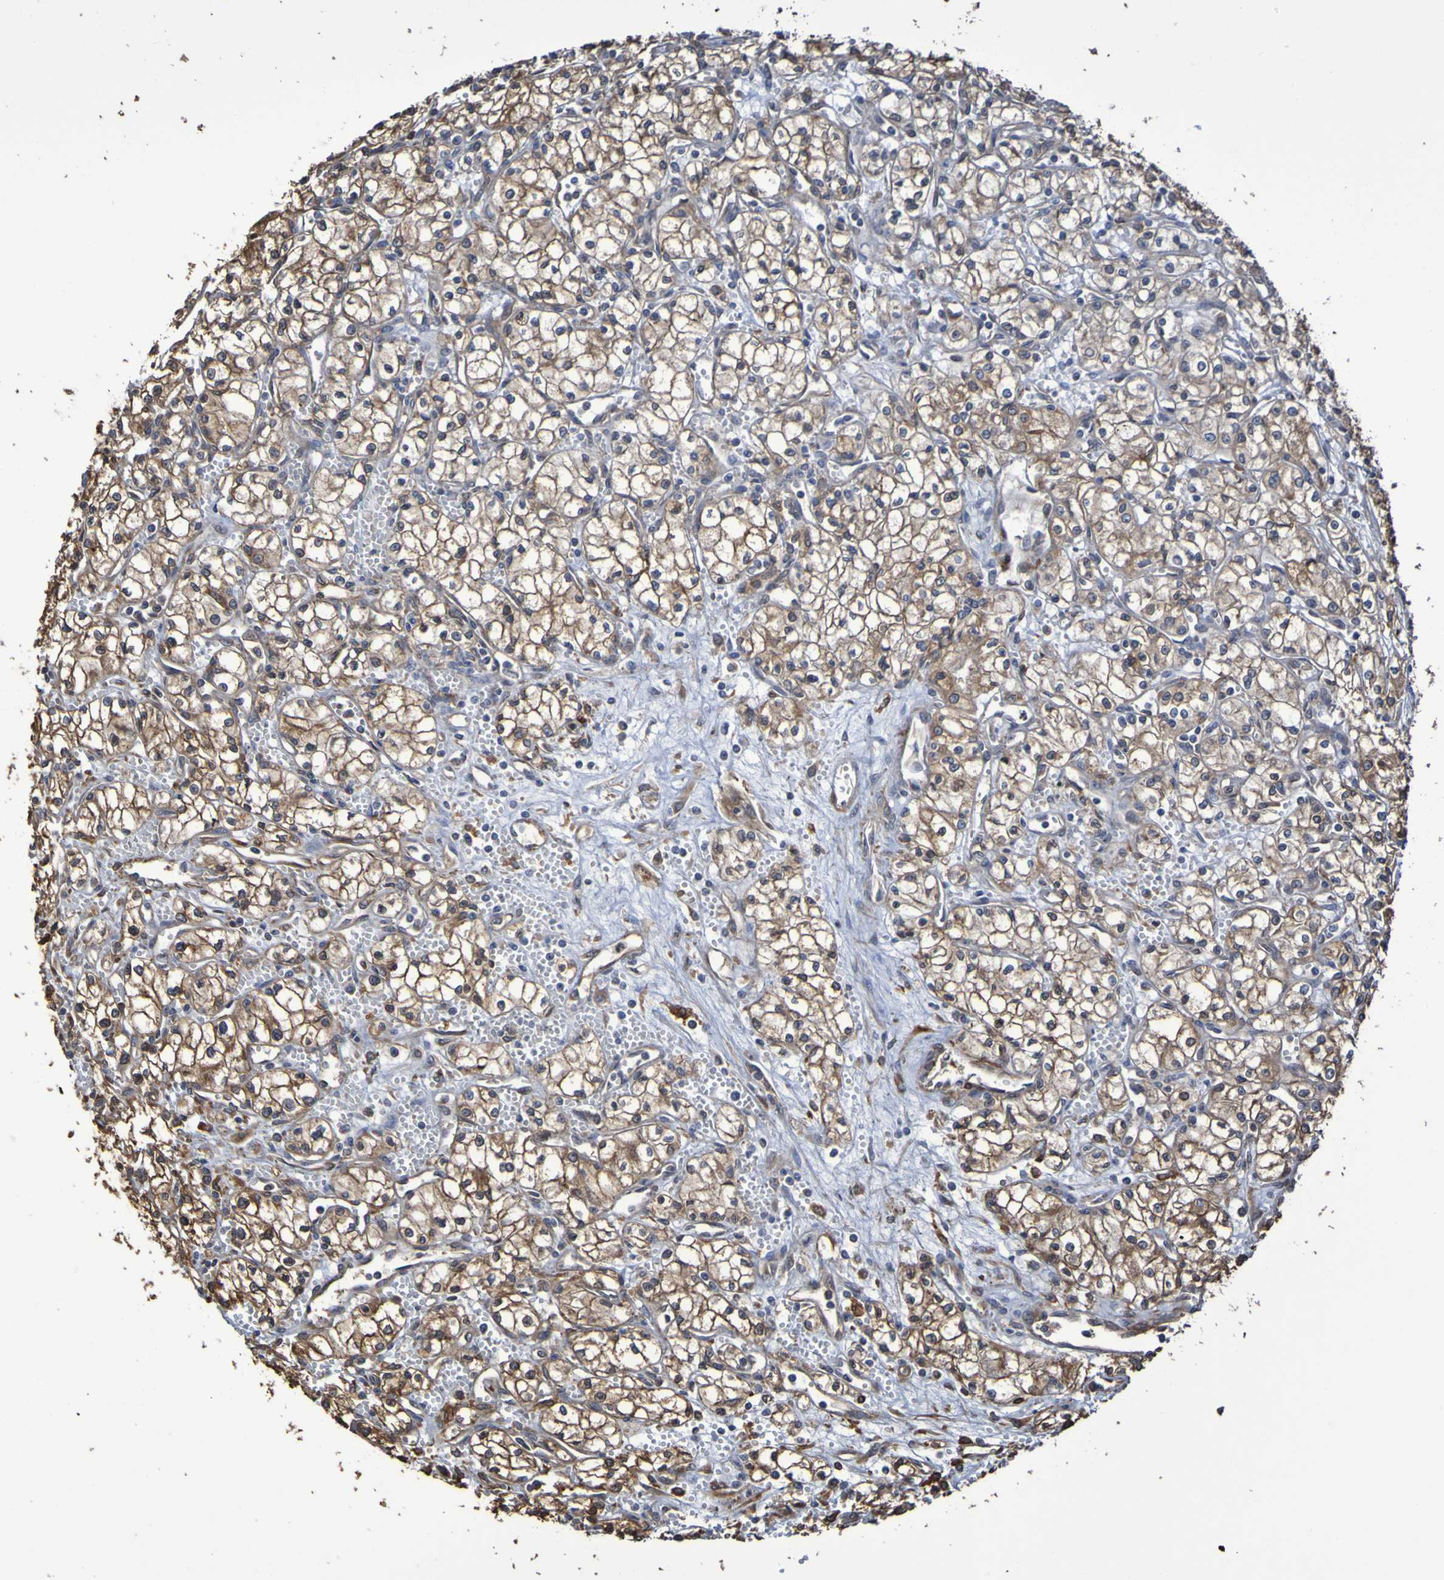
{"staining": {"intensity": "weak", "quantity": ">75%", "location": "cytoplasmic/membranous"}, "tissue": "renal cancer", "cell_type": "Tumor cells", "image_type": "cancer", "snomed": [{"axis": "morphology", "description": "Normal tissue, NOS"}, {"axis": "morphology", "description": "Adenocarcinoma, NOS"}, {"axis": "topography", "description": "Kidney"}], "caption": "IHC (DAB (3,3'-diaminobenzidine)) staining of human renal cancer (adenocarcinoma) shows weak cytoplasmic/membranous protein staining in about >75% of tumor cells.", "gene": "RAB11A", "patient": {"sex": "male", "age": 59}}